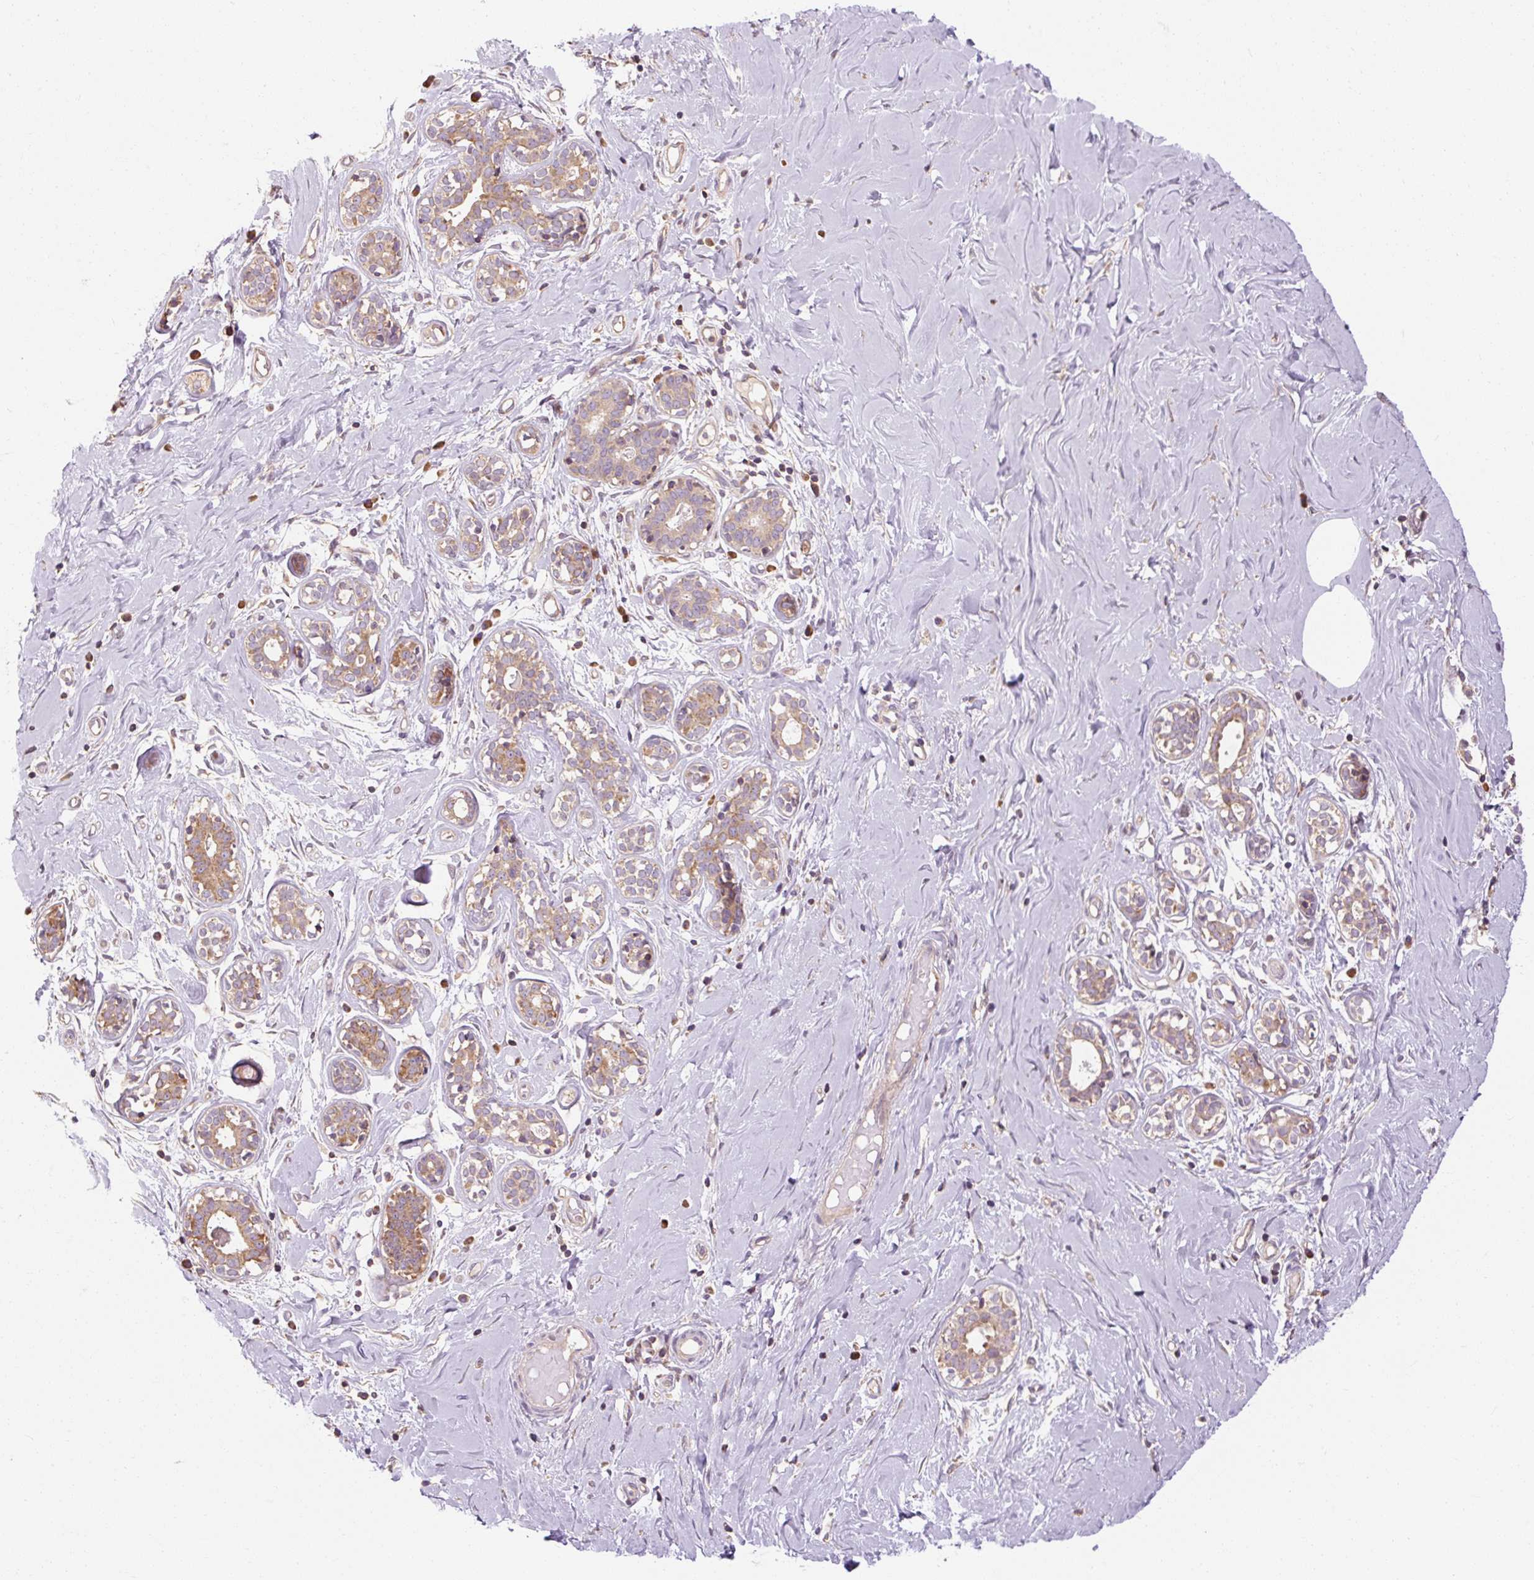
{"staining": {"intensity": "negative", "quantity": "none", "location": "none"}, "tissue": "breast", "cell_type": "Adipocytes", "image_type": "normal", "snomed": [{"axis": "morphology", "description": "Normal tissue, NOS"}, {"axis": "topography", "description": "Breast"}], "caption": "This is an immunohistochemistry photomicrograph of unremarkable breast. There is no expression in adipocytes.", "gene": "PRSS48", "patient": {"sex": "female", "age": 27}}